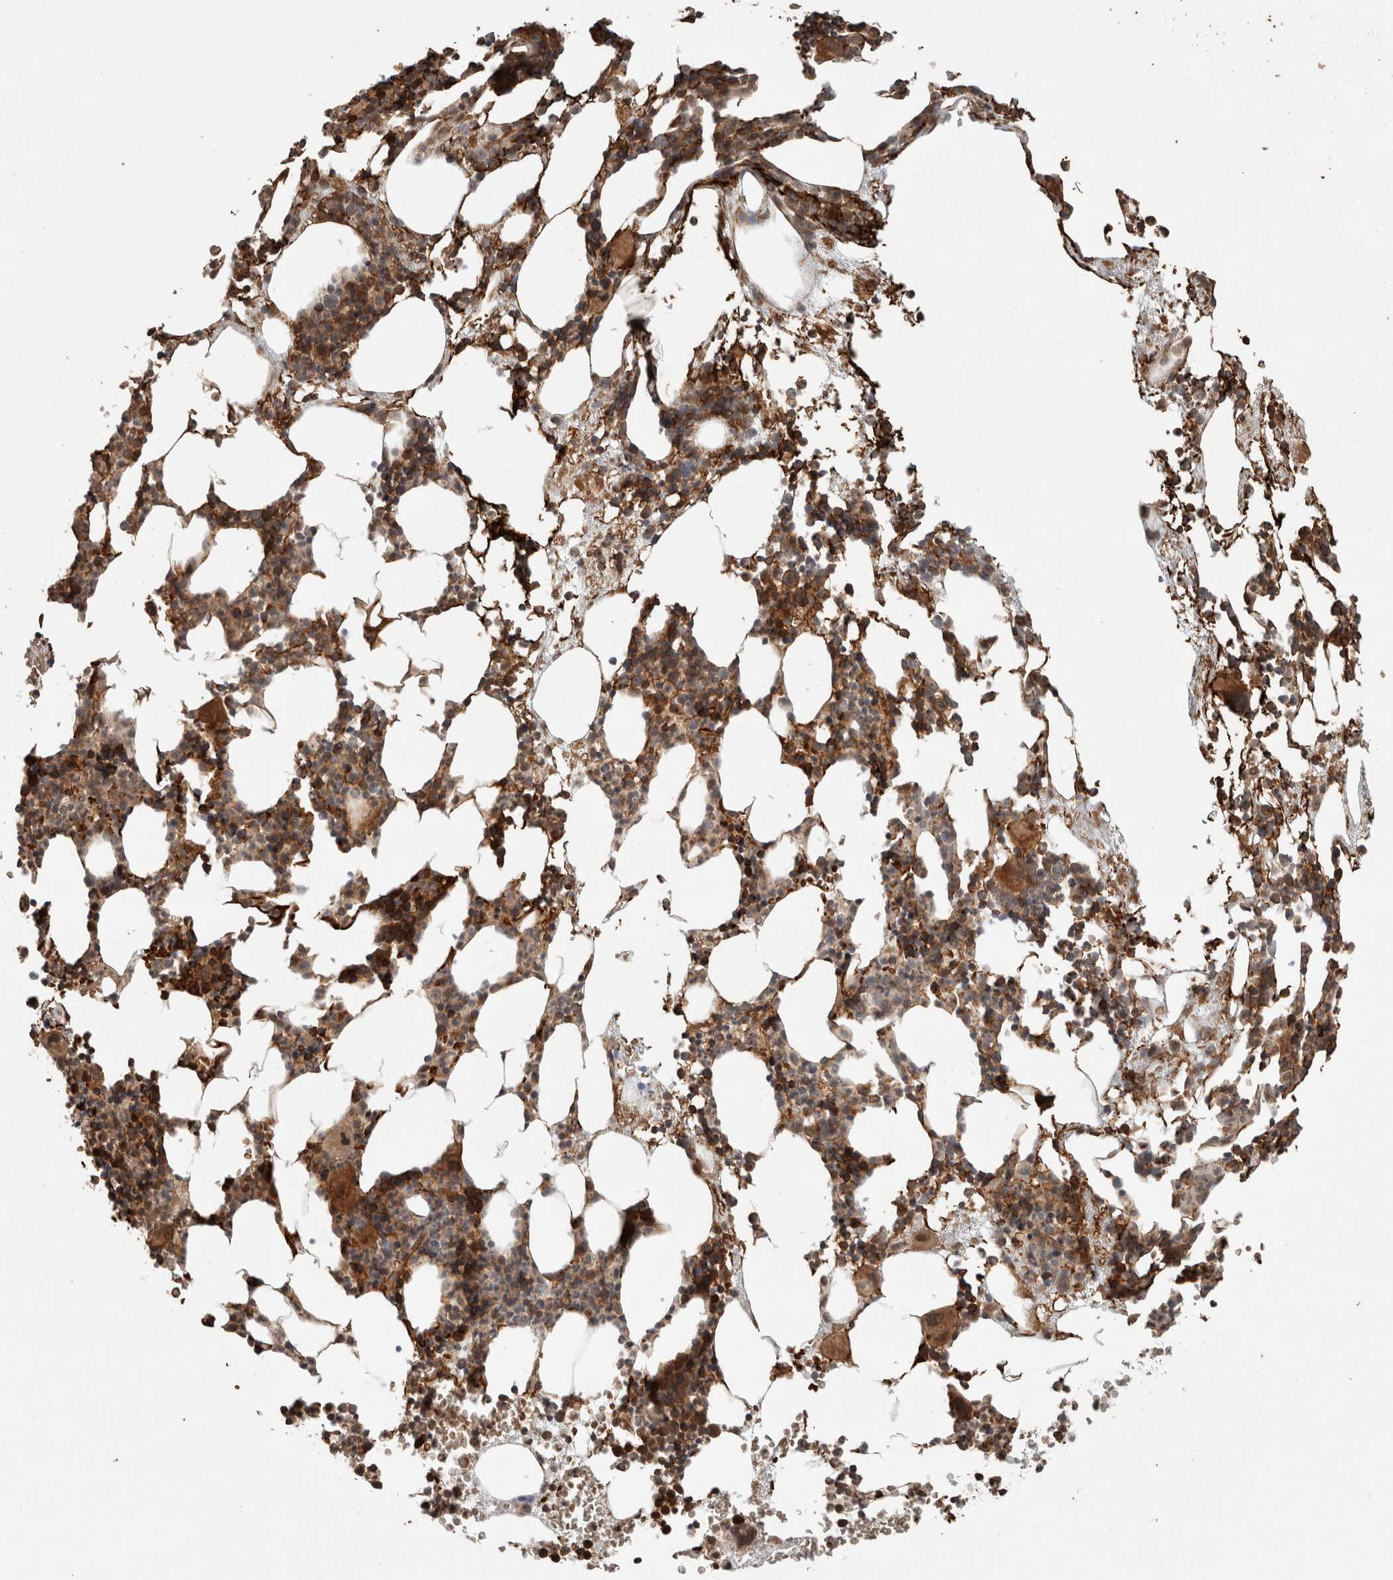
{"staining": {"intensity": "moderate", "quantity": ">75%", "location": "cytoplasmic/membranous"}, "tissue": "bone marrow", "cell_type": "Hematopoietic cells", "image_type": "normal", "snomed": [{"axis": "morphology", "description": "Normal tissue, NOS"}, {"axis": "morphology", "description": "Inflammation, NOS"}, {"axis": "topography", "description": "Bone marrow"}], "caption": "IHC (DAB (3,3'-diaminobenzidine)) staining of normal human bone marrow demonstrates moderate cytoplasmic/membranous protein staining in about >75% of hematopoietic cells.", "gene": "OTUD6B", "patient": {"sex": "female", "age": 67}}